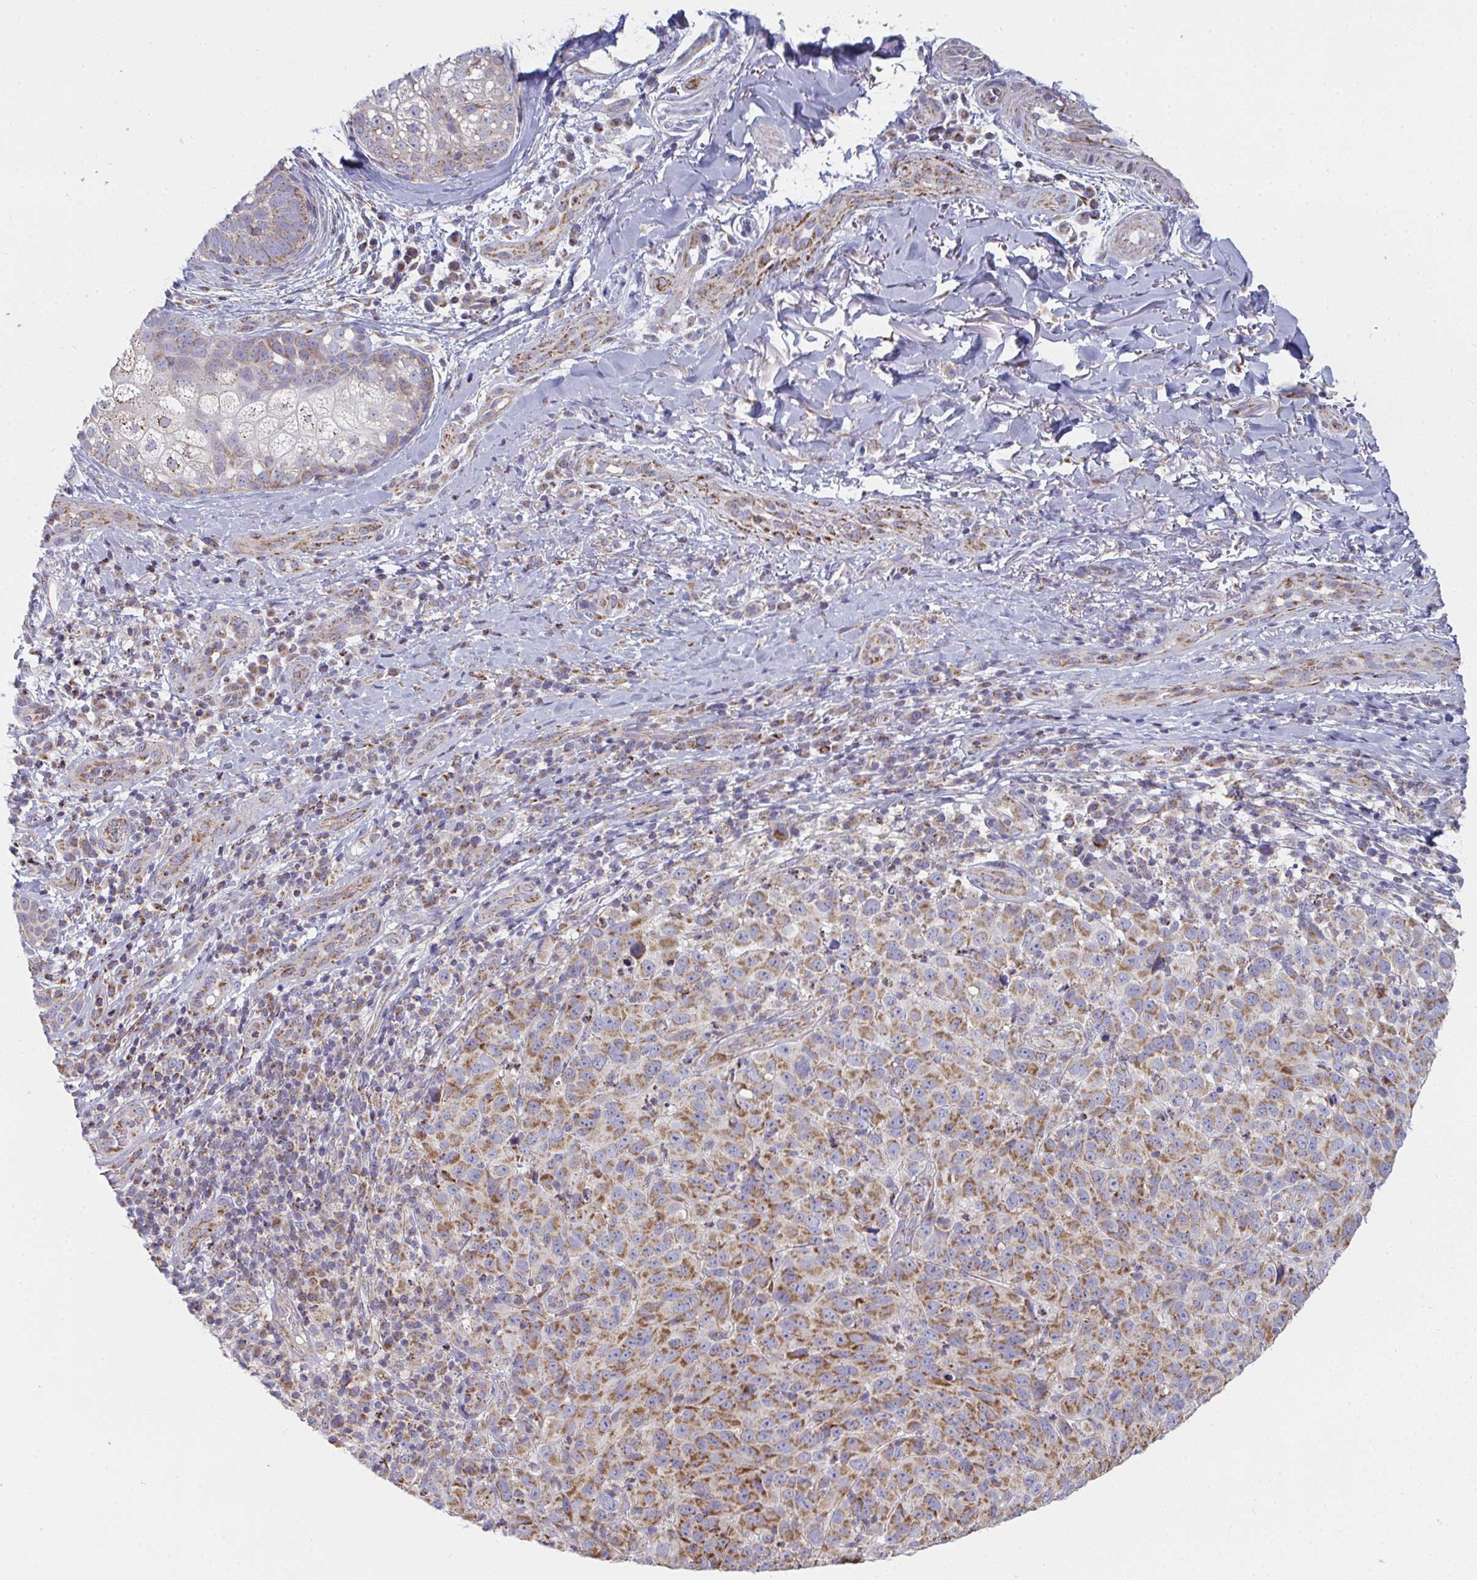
{"staining": {"intensity": "moderate", "quantity": ">75%", "location": "cytoplasmic/membranous"}, "tissue": "melanoma", "cell_type": "Tumor cells", "image_type": "cancer", "snomed": [{"axis": "morphology", "description": "Malignant melanoma, NOS"}, {"axis": "topography", "description": "Skin"}], "caption": "Moderate cytoplasmic/membranous staining is seen in approximately >75% of tumor cells in melanoma.", "gene": "FAHD1", "patient": {"sex": "male", "age": 85}}